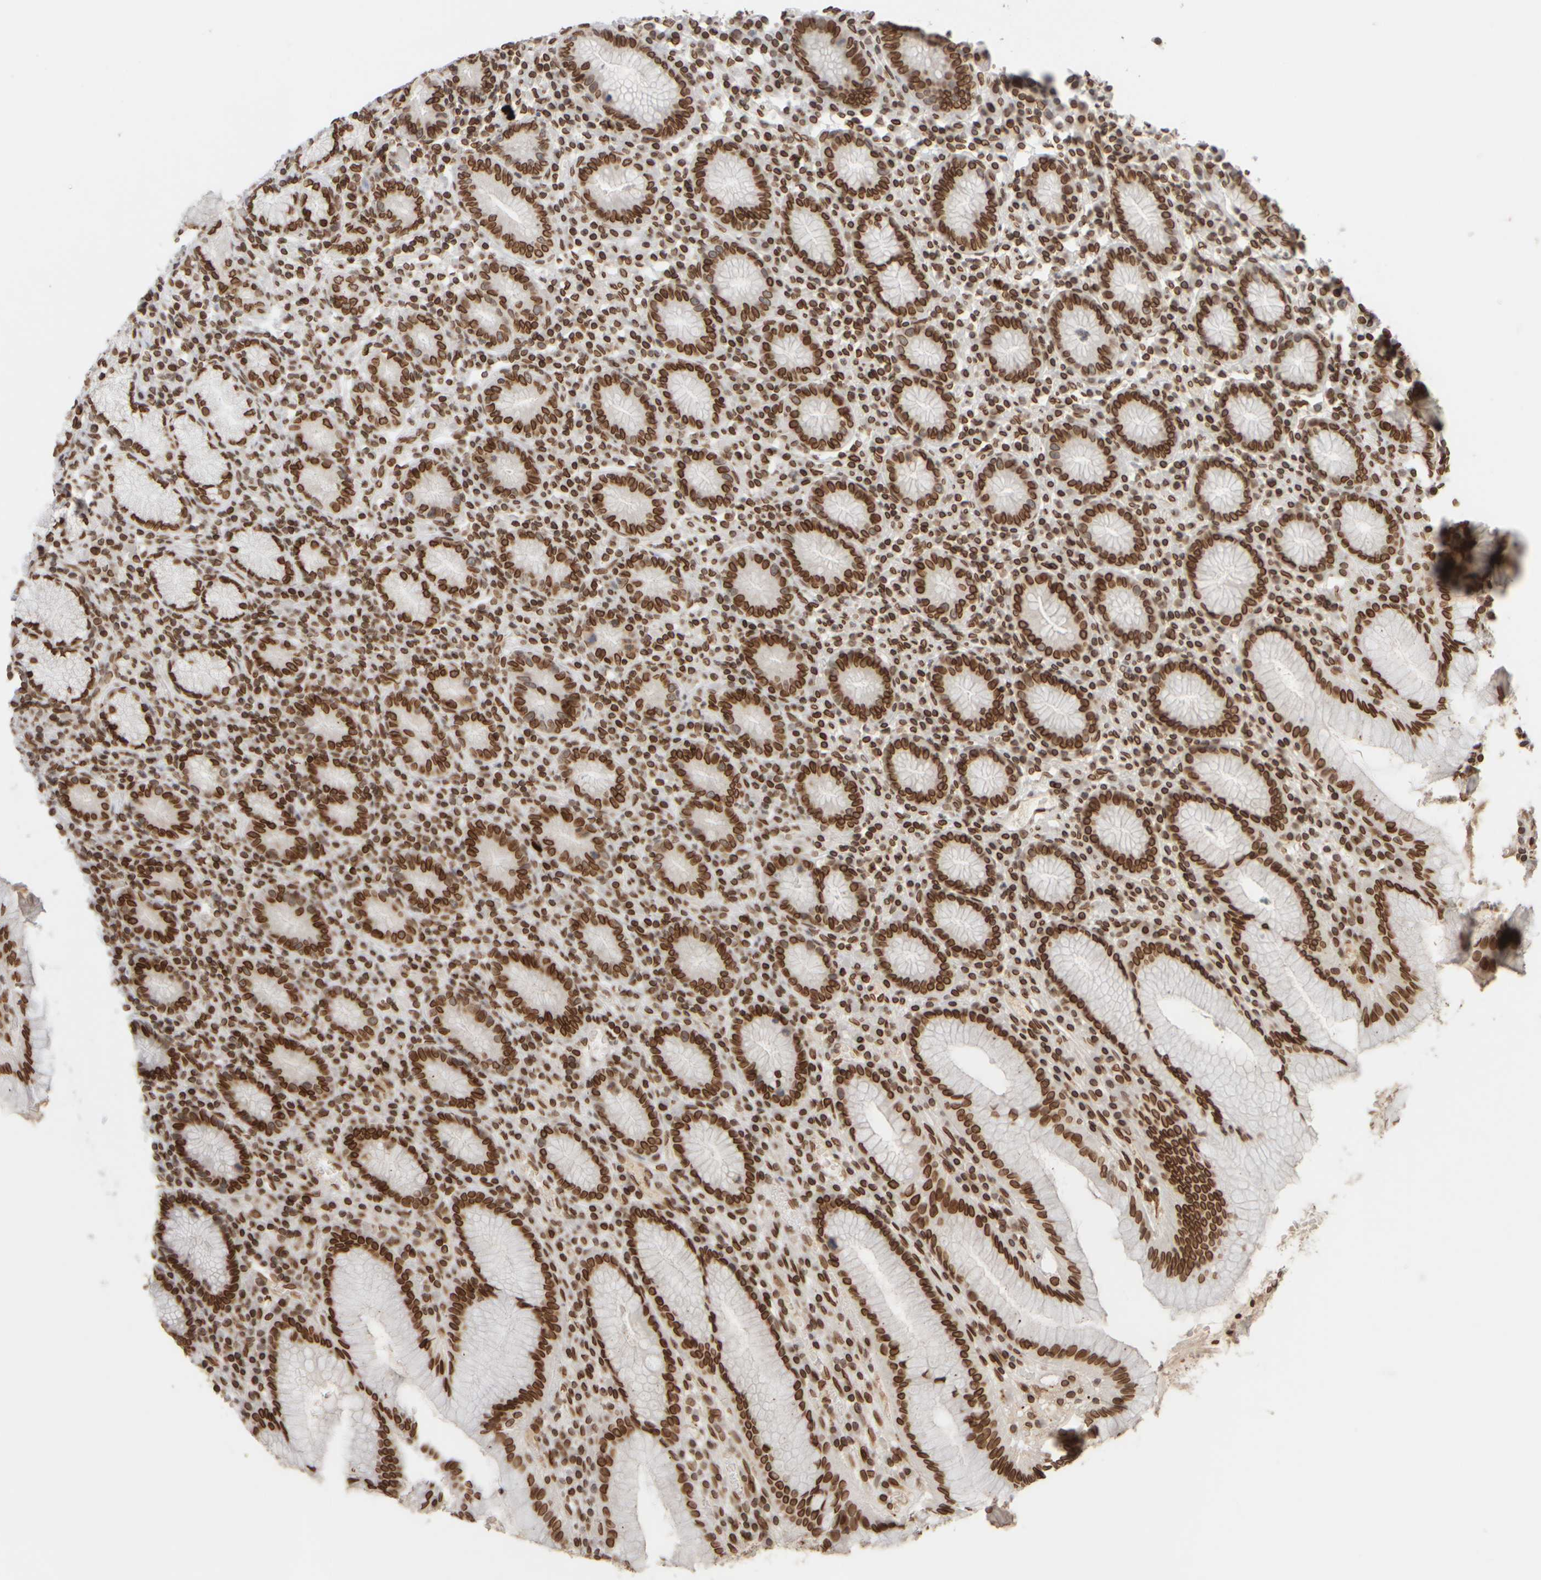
{"staining": {"intensity": "strong", "quantity": ">75%", "location": "cytoplasmic/membranous,nuclear"}, "tissue": "stomach", "cell_type": "Glandular cells", "image_type": "normal", "snomed": [{"axis": "morphology", "description": "Normal tissue, NOS"}, {"axis": "topography", "description": "Stomach"}], "caption": "This is an image of IHC staining of normal stomach, which shows strong positivity in the cytoplasmic/membranous,nuclear of glandular cells.", "gene": "ZC3HC1", "patient": {"sex": "male", "age": 55}}